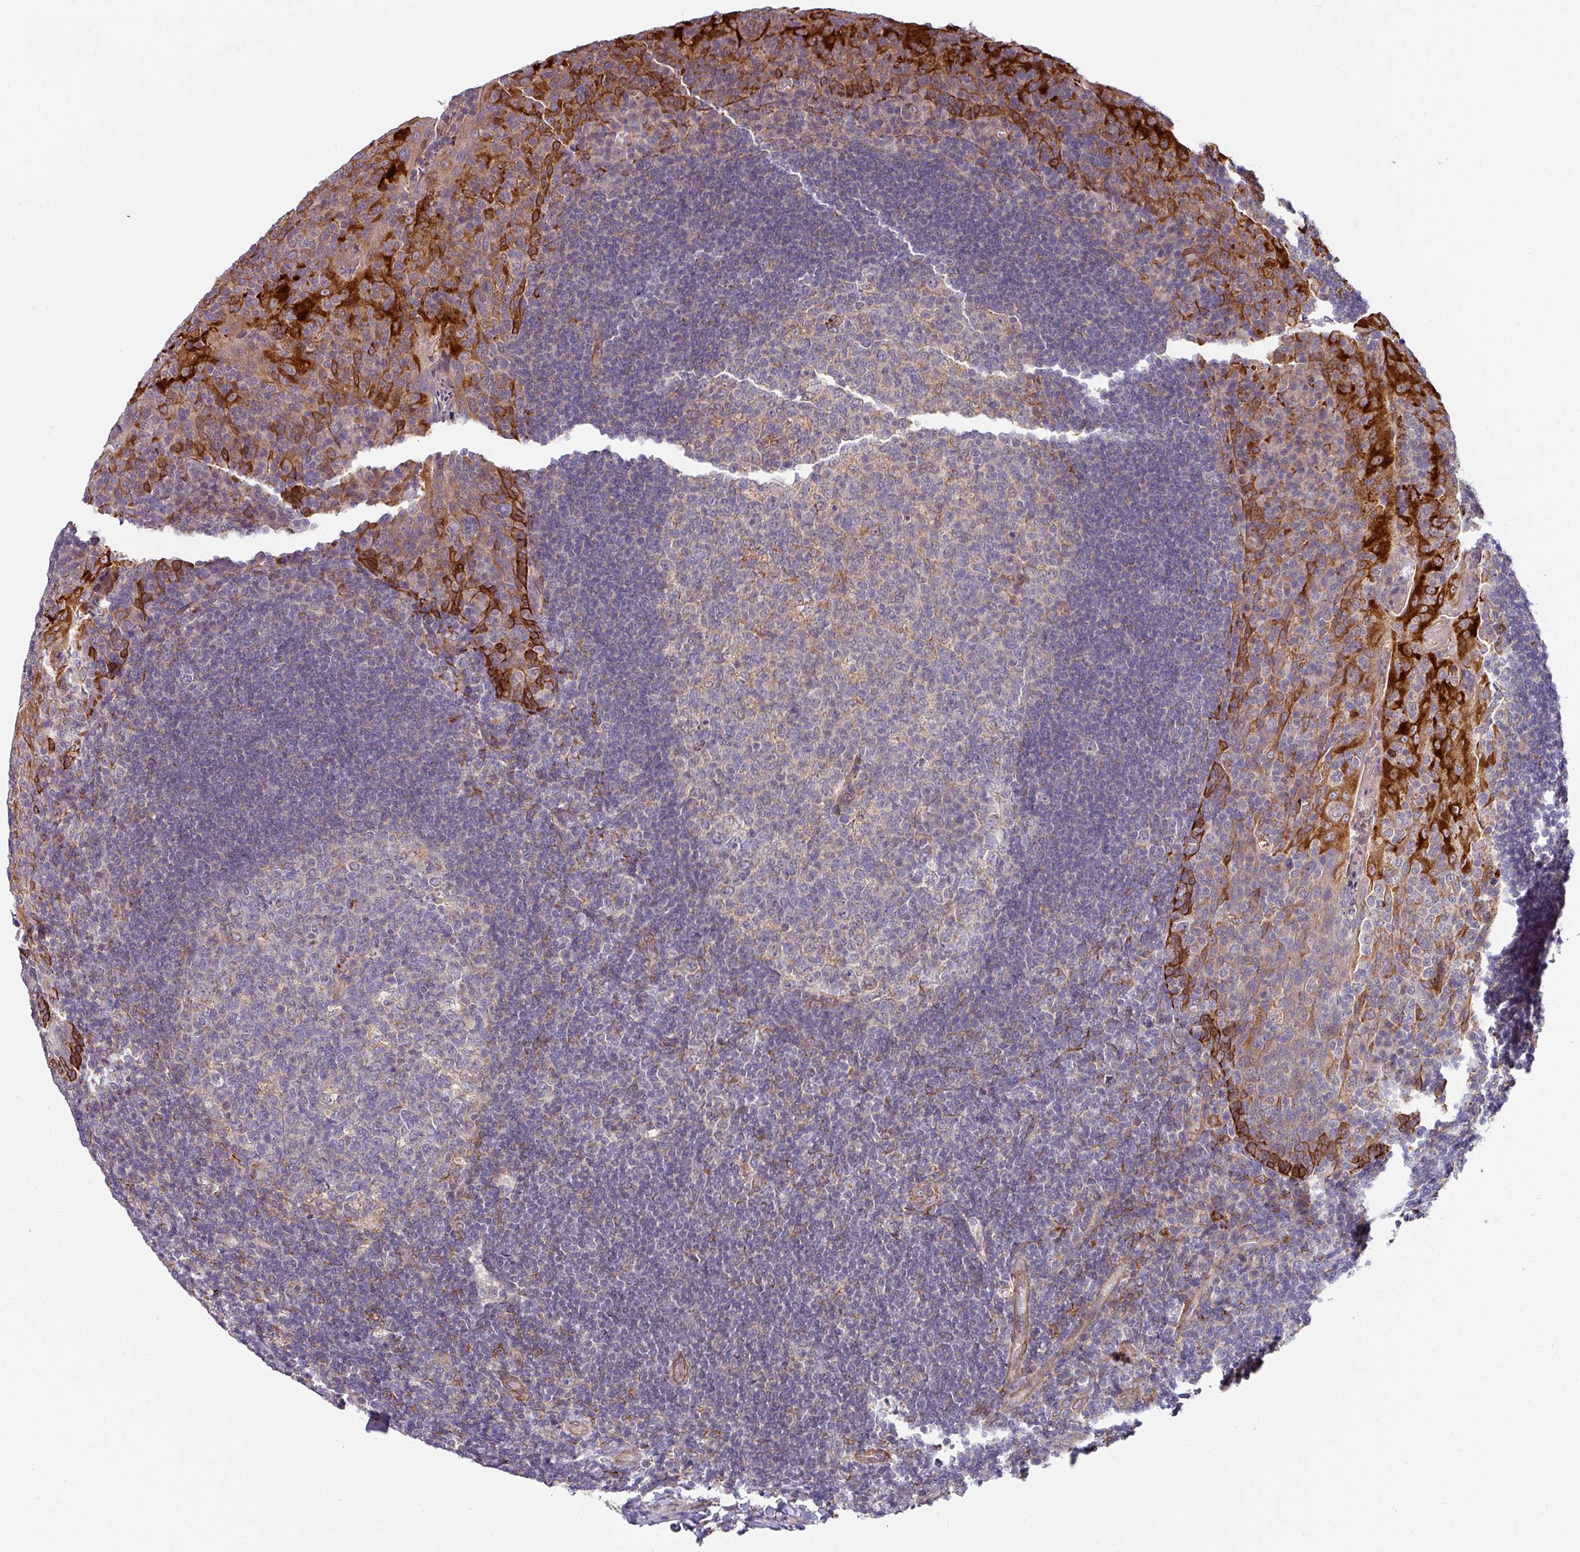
{"staining": {"intensity": "moderate", "quantity": "<25%", "location": "cytoplasmic/membranous"}, "tissue": "tonsil", "cell_type": "Germinal center cells", "image_type": "normal", "snomed": [{"axis": "morphology", "description": "Normal tissue, NOS"}, {"axis": "topography", "description": "Tonsil"}], "caption": "Immunohistochemical staining of unremarkable tonsil reveals low levels of moderate cytoplasmic/membranous positivity in approximately <25% of germinal center cells. Ihc stains the protein of interest in brown and the nuclei are stained blue.", "gene": "ZNF268", "patient": {"sex": "male", "age": 17}}